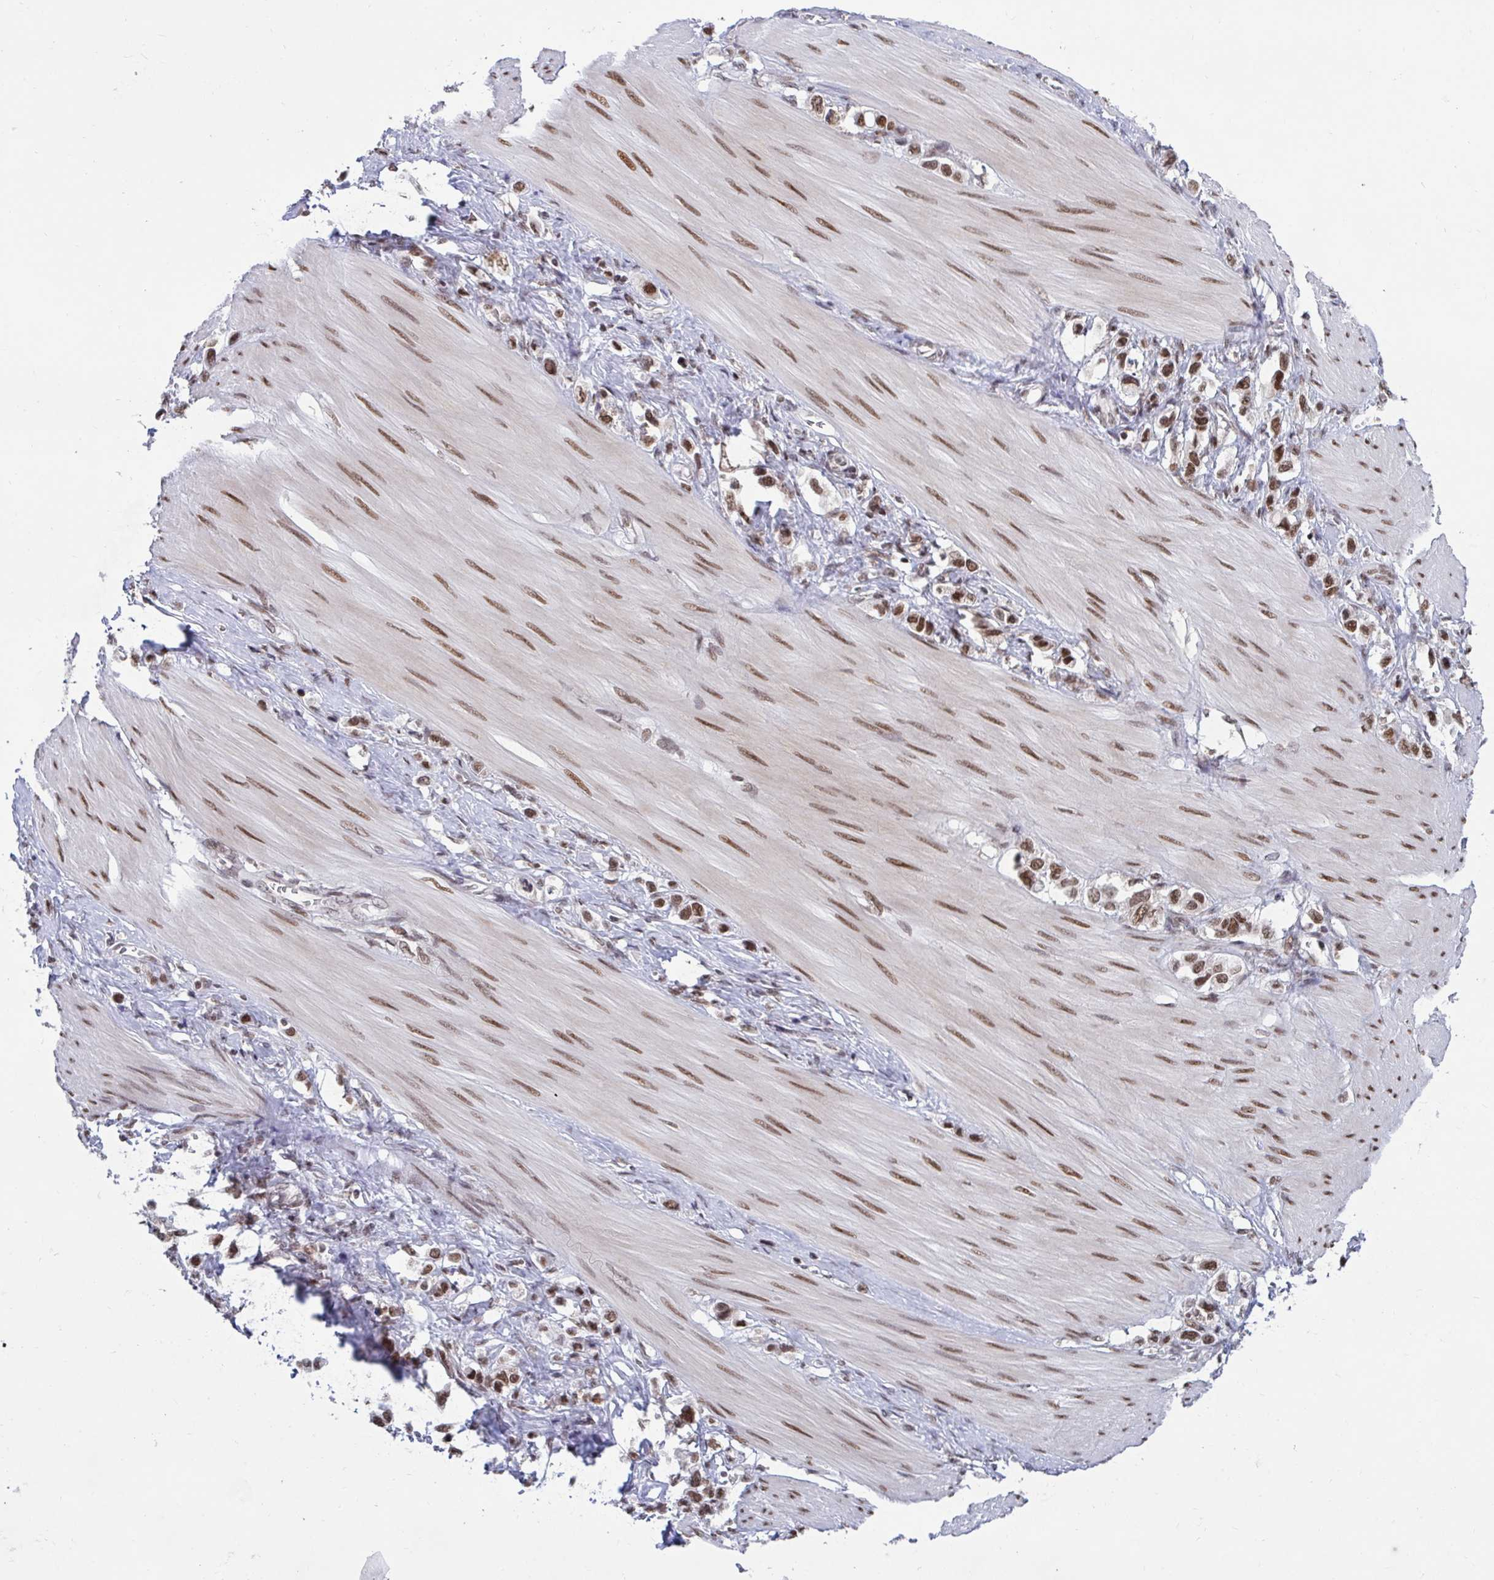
{"staining": {"intensity": "moderate", "quantity": ">75%", "location": "nuclear"}, "tissue": "stomach cancer", "cell_type": "Tumor cells", "image_type": "cancer", "snomed": [{"axis": "morphology", "description": "Adenocarcinoma, NOS"}, {"axis": "topography", "description": "Stomach"}], "caption": "Immunohistochemical staining of human stomach adenocarcinoma demonstrates moderate nuclear protein positivity in approximately >75% of tumor cells. (DAB = brown stain, brightfield microscopy at high magnification).", "gene": "PHF10", "patient": {"sex": "female", "age": 65}}